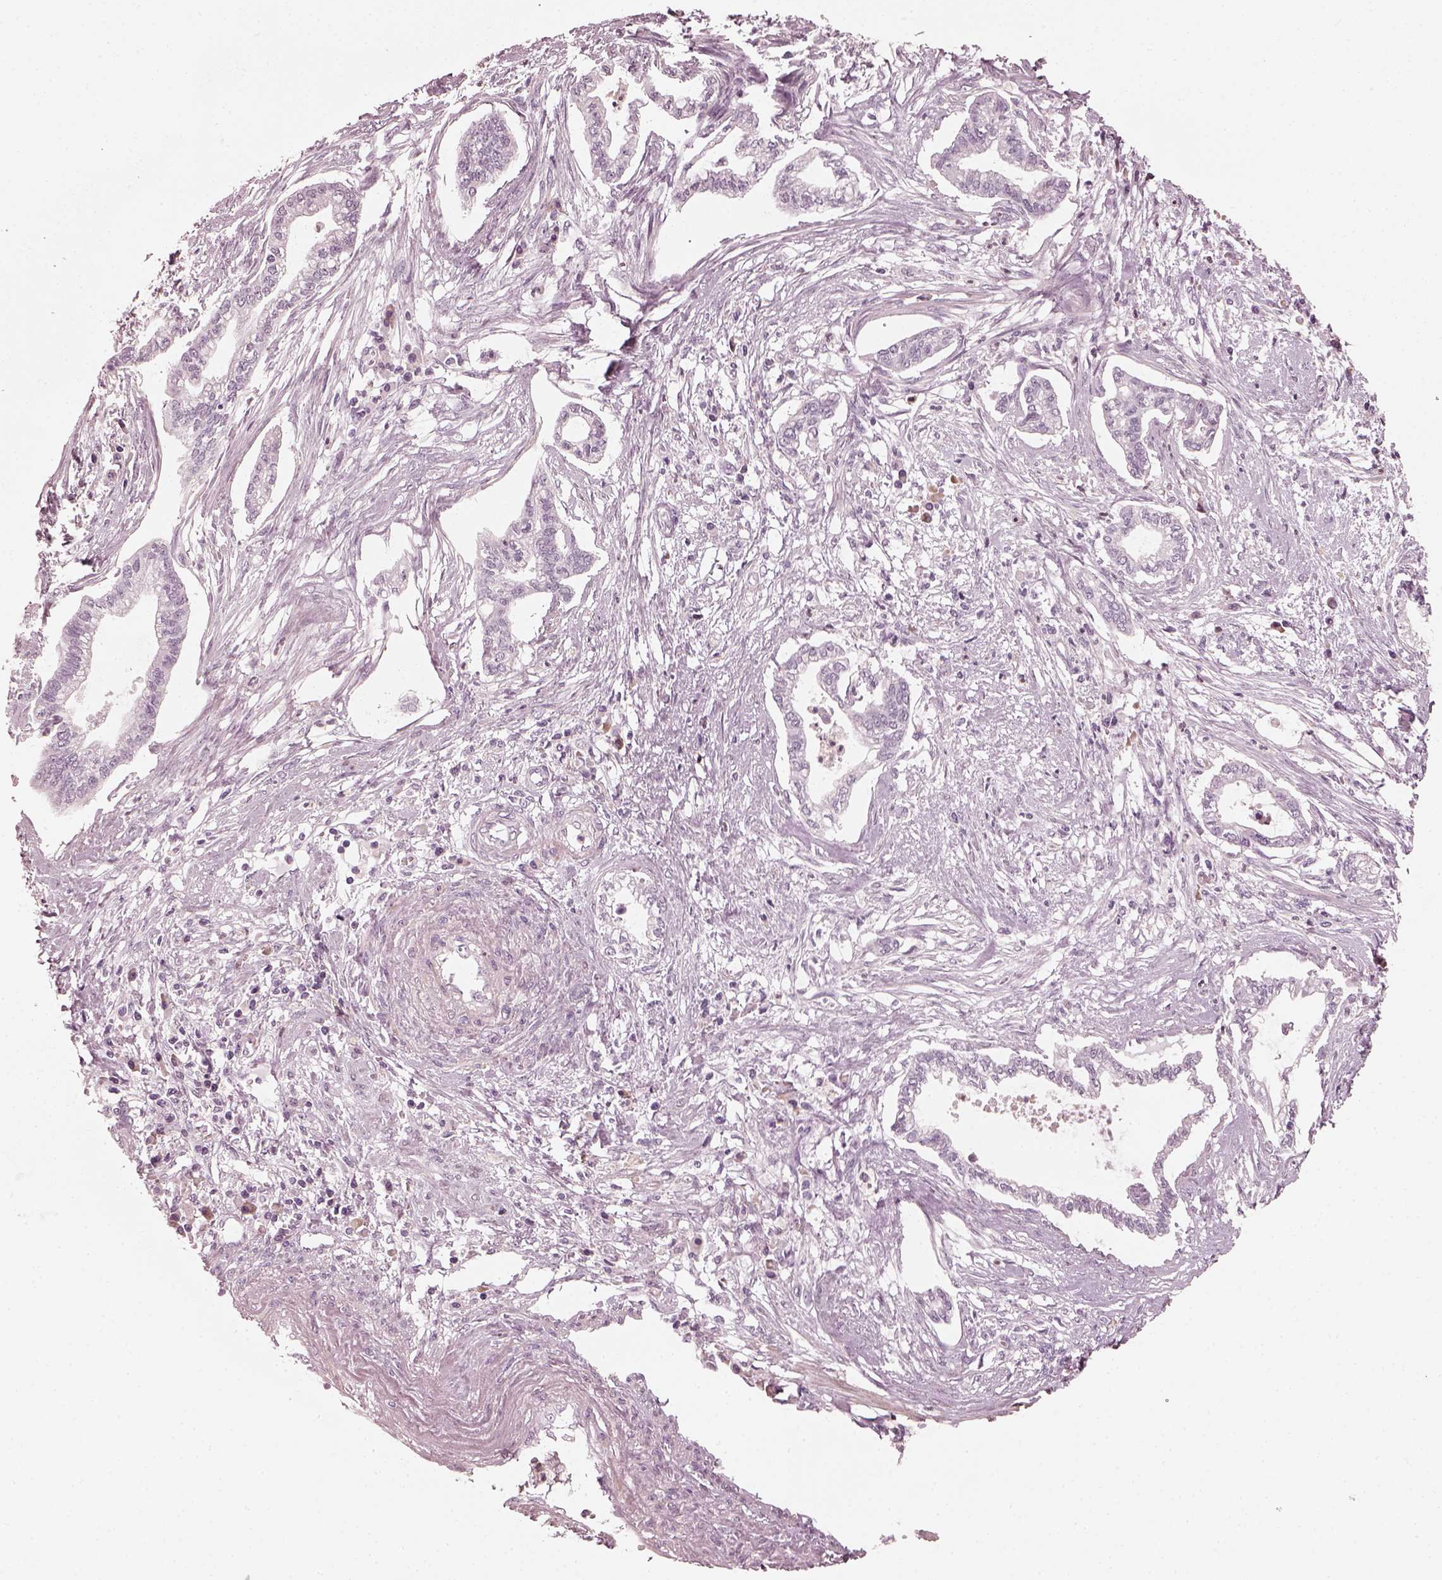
{"staining": {"intensity": "negative", "quantity": "none", "location": "none"}, "tissue": "cervical cancer", "cell_type": "Tumor cells", "image_type": "cancer", "snomed": [{"axis": "morphology", "description": "Adenocarcinoma, NOS"}, {"axis": "topography", "description": "Cervix"}], "caption": "Human adenocarcinoma (cervical) stained for a protein using IHC displays no expression in tumor cells.", "gene": "OPTC", "patient": {"sex": "female", "age": 62}}